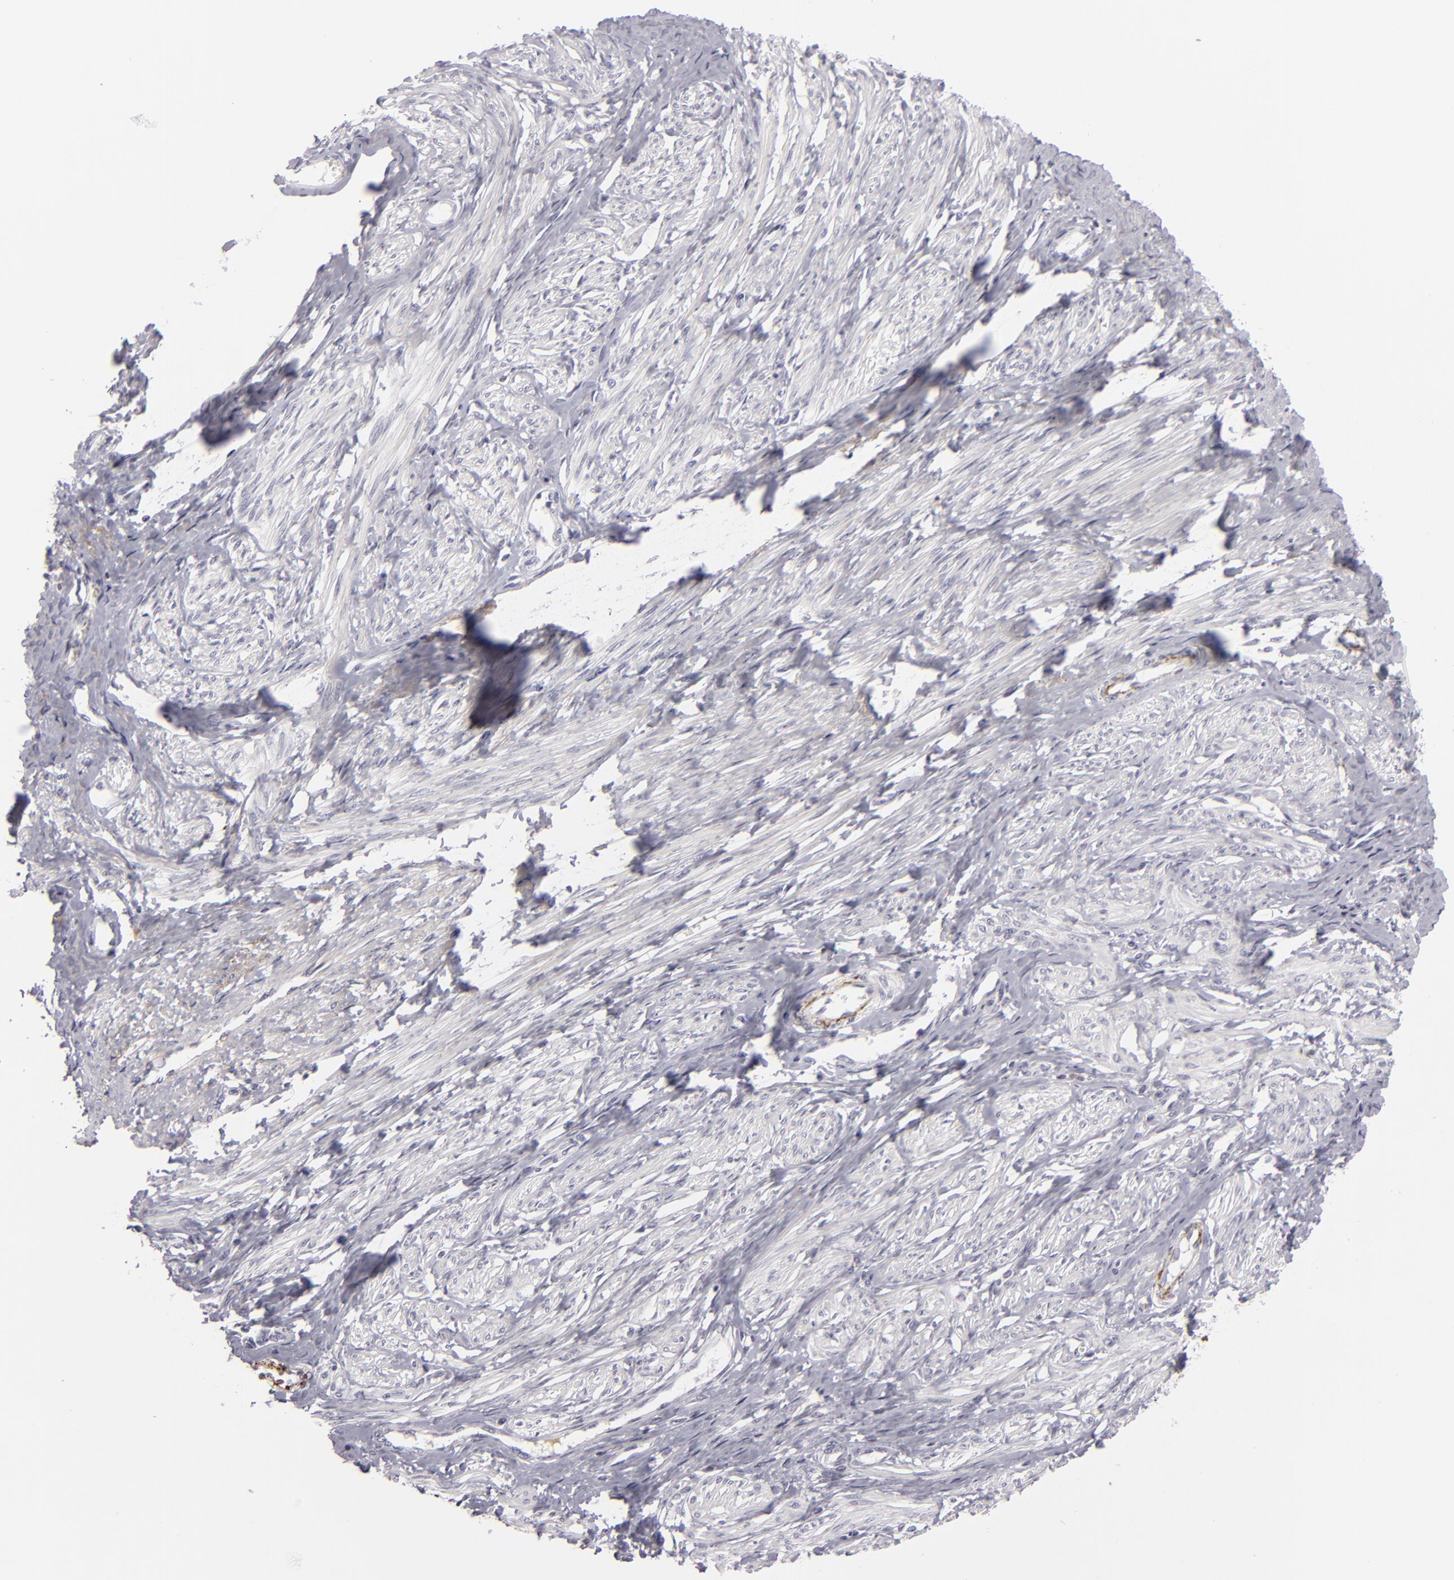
{"staining": {"intensity": "negative", "quantity": "none", "location": "none"}, "tissue": "smooth muscle", "cell_type": "Smooth muscle cells", "image_type": "normal", "snomed": [{"axis": "morphology", "description": "Normal tissue, NOS"}, {"axis": "topography", "description": "Smooth muscle"}, {"axis": "topography", "description": "Uterus"}], "caption": "IHC photomicrograph of unremarkable smooth muscle: smooth muscle stained with DAB (3,3'-diaminobenzidine) reveals no significant protein positivity in smooth muscle cells.", "gene": "C9", "patient": {"sex": "female", "age": 39}}